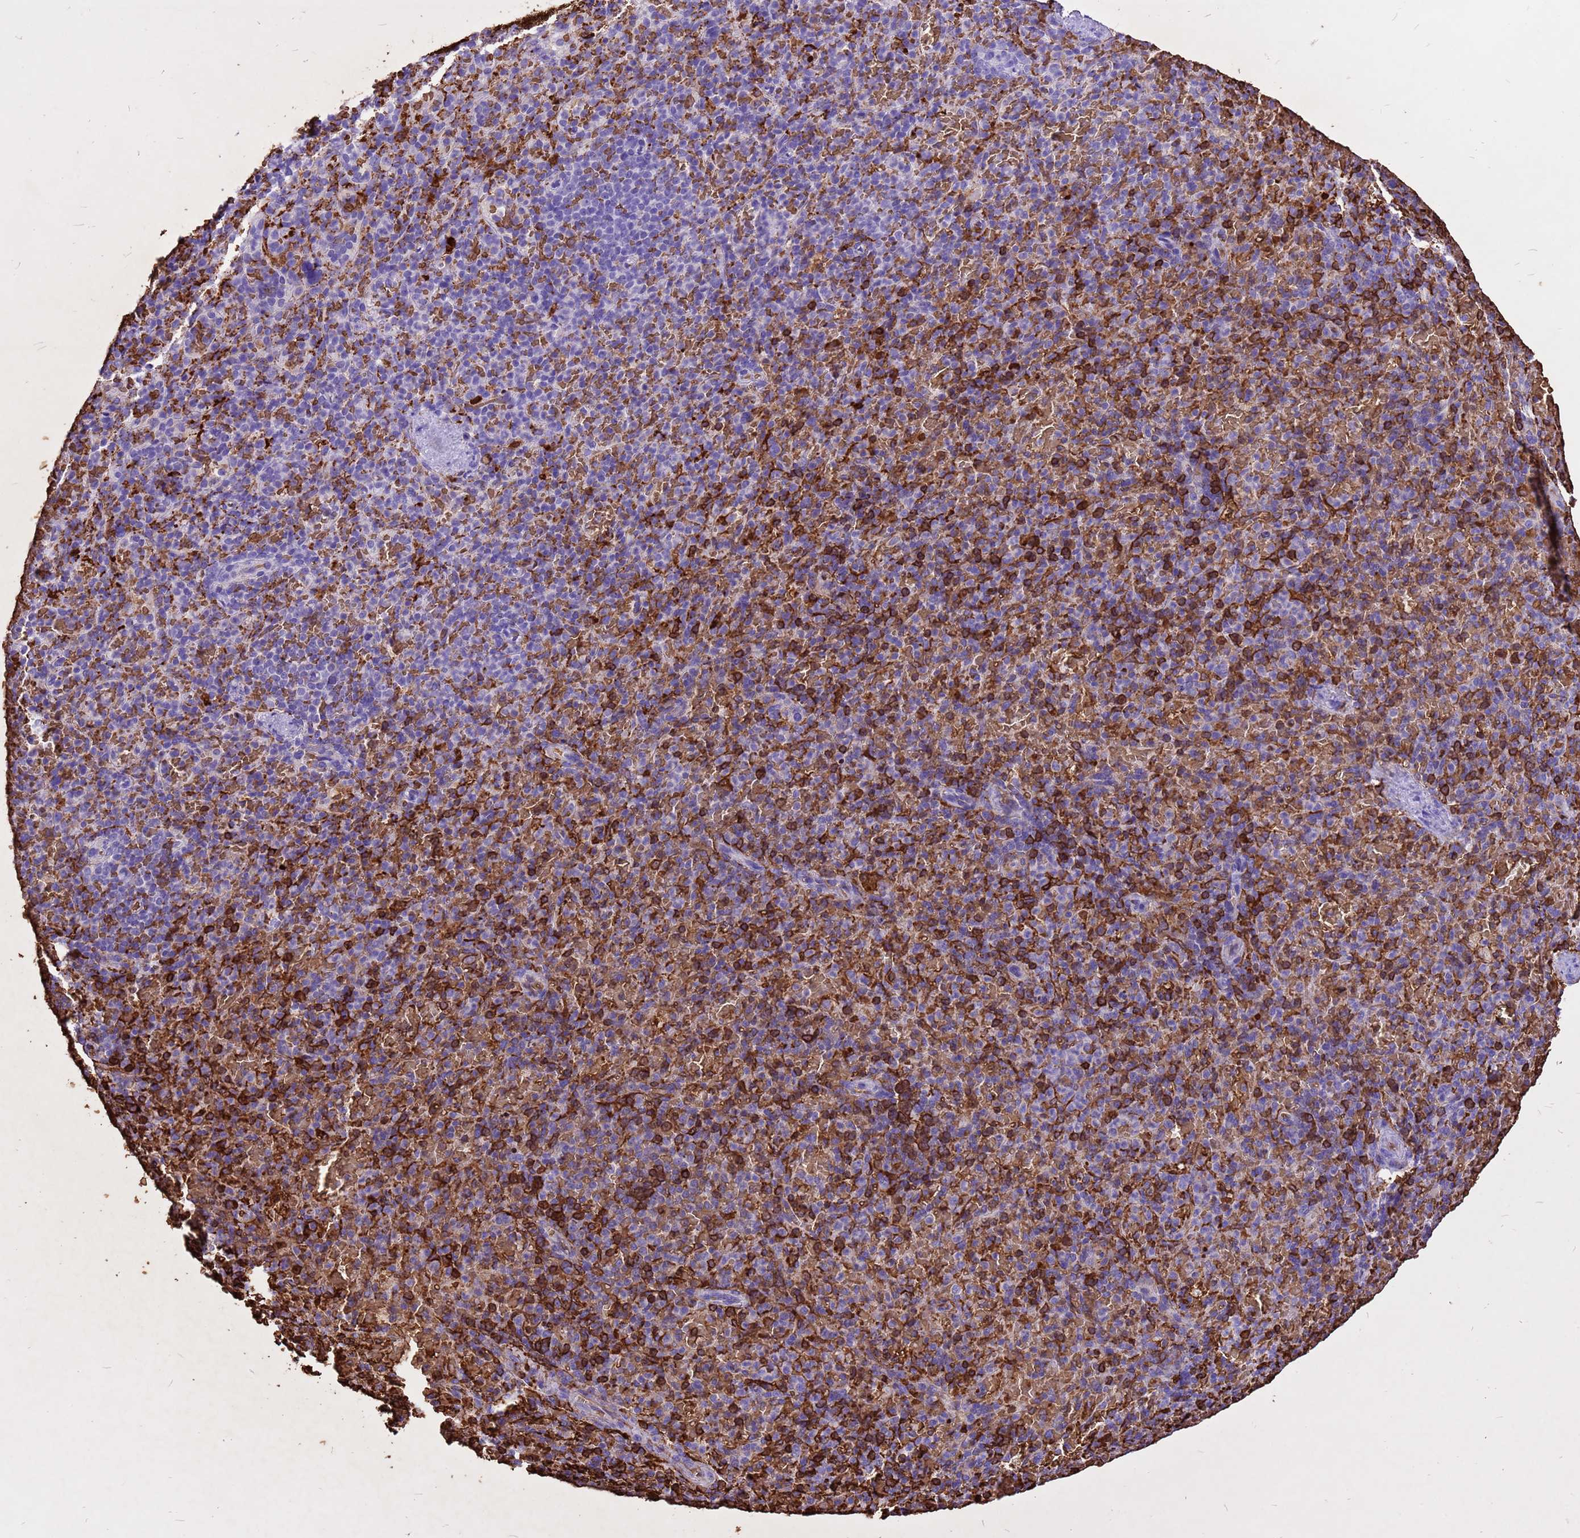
{"staining": {"intensity": "strong", "quantity": "25%-75%", "location": "cytoplasmic/membranous"}, "tissue": "spleen", "cell_type": "Cells in red pulp", "image_type": "normal", "snomed": [{"axis": "morphology", "description": "Normal tissue, NOS"}, {"axis": "topography", "description": "Spleen"}], "caption": "Spleen stained for a protein (brown) displays strong cytoplasmic/membranous positive staining in approximately 25%-75% of cells in red pulp.", "gene": "HBA1", "patient": {"sex": "female", "age": 74}}